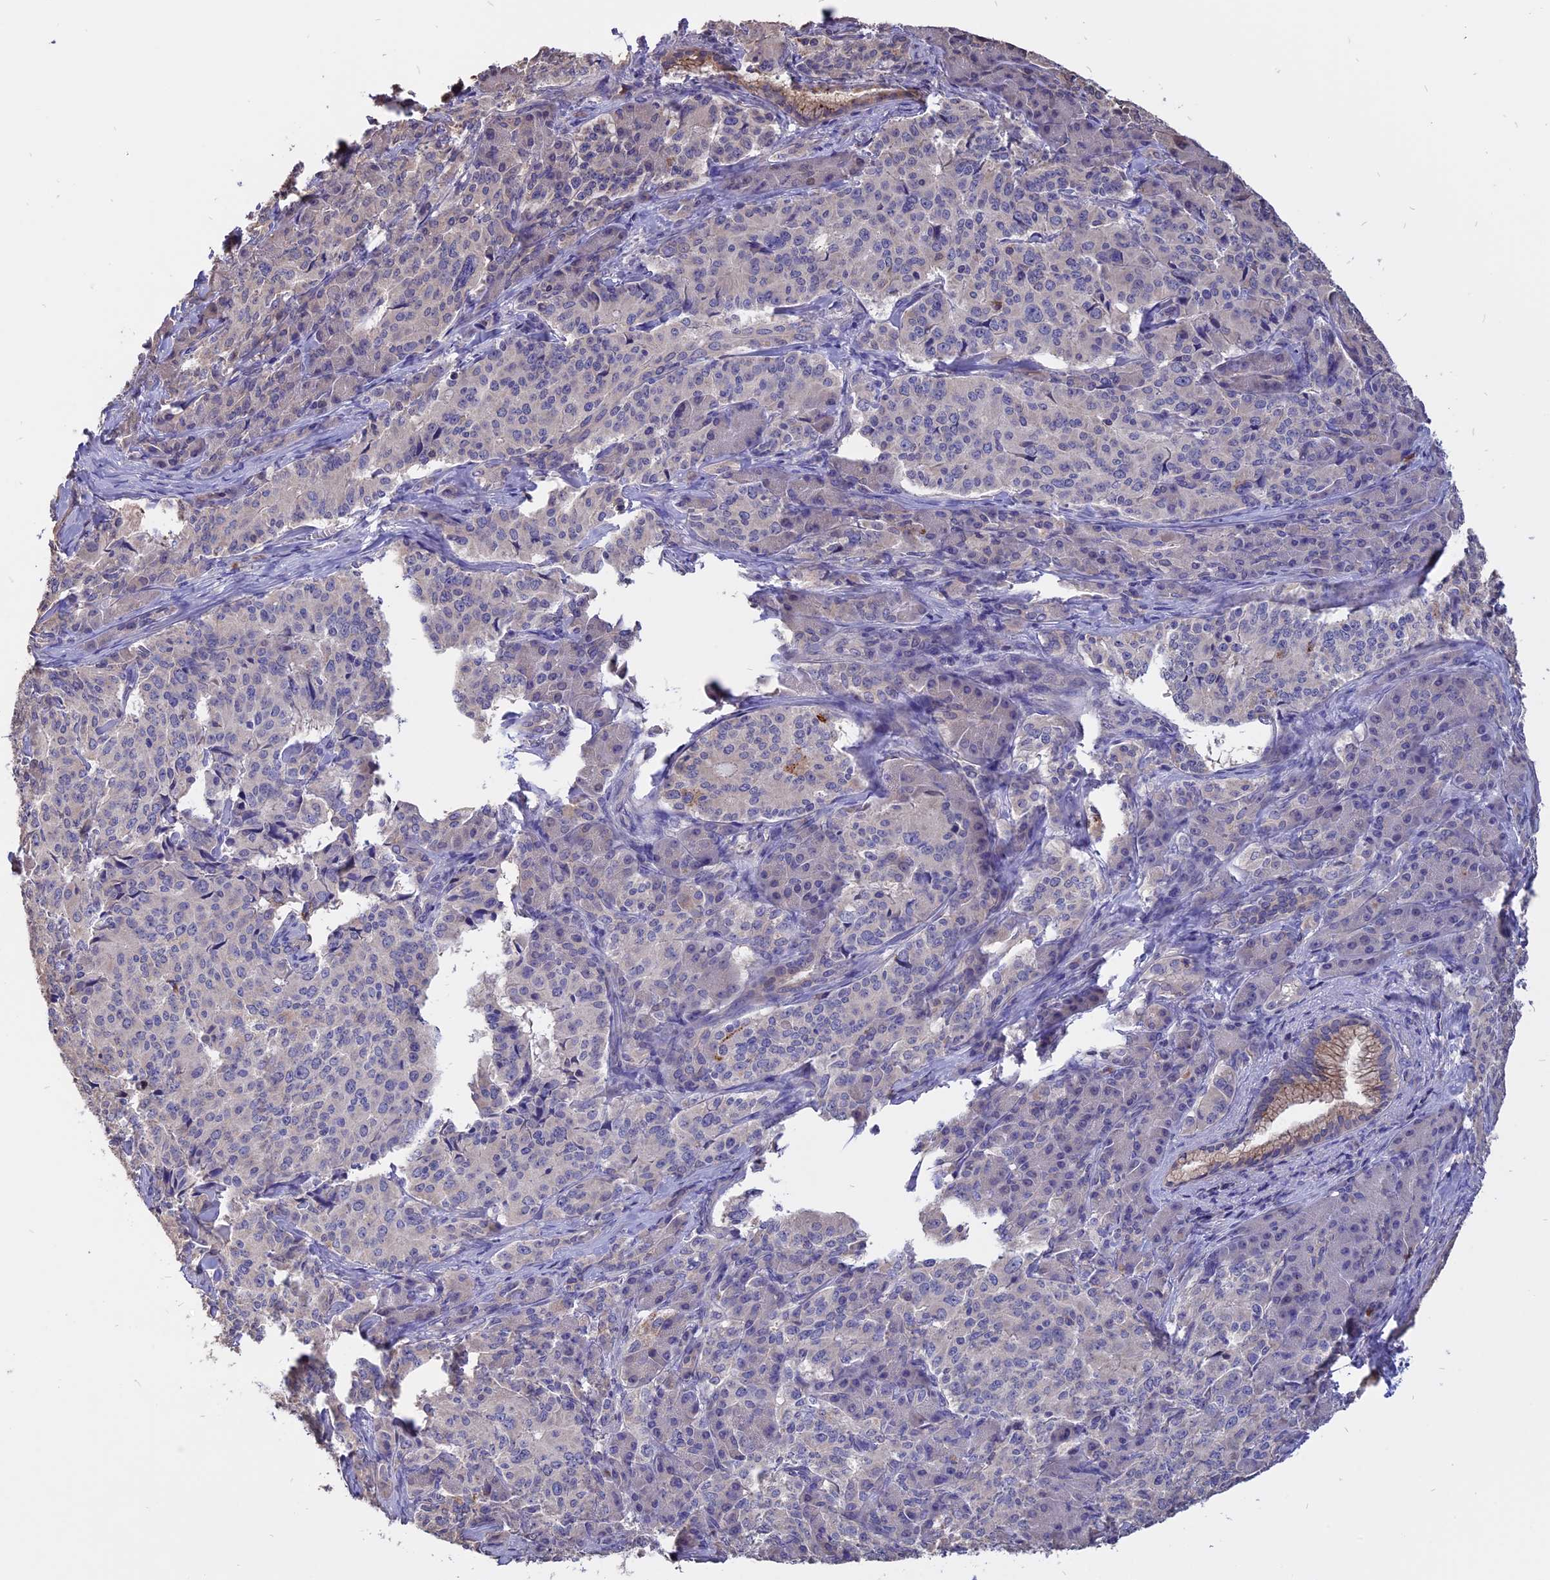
{"staining": {"intensity": "negative", "quantity": "none", "location": "none"}, "tissue": "pancreatic cancer", "cell_type": "Tumor cells", "image_type": "cancer", "snomed": [{"axis": "morphology", "description": "Adenocarcinoma, NOS"}, {"axis": "topography", "description": "Pancreas"}], "caption": "Tumor cells are negative for protein expression in human pancreatic adenocarcinoma.", "gene": "CARMIL2", "patient": {"sex": "female", "age": 74}}